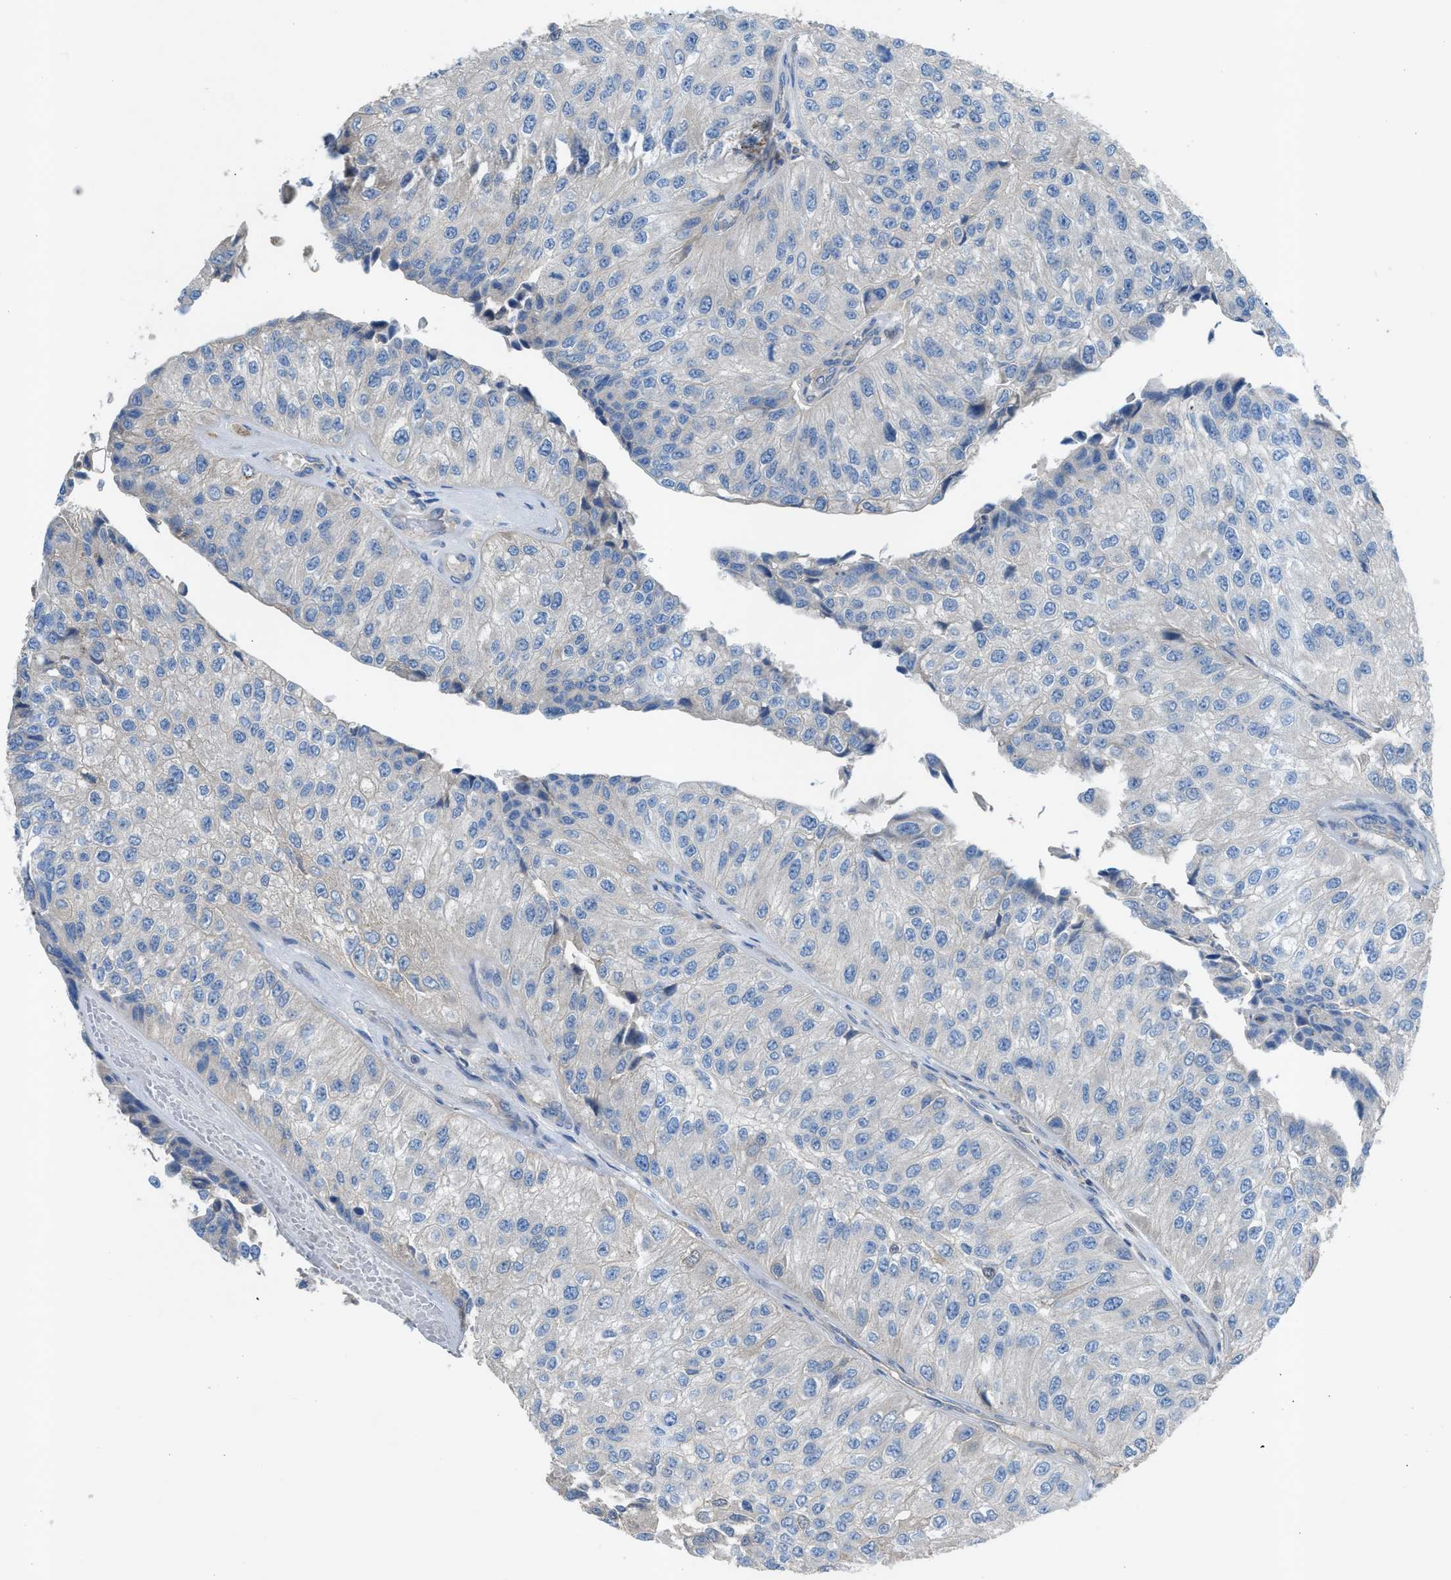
{"staining": {"intensity": "negative", "quantity": "none", "location": "none"}, "tissue": "urothelial cancer", "cell_type": "Tumor cells", "image_type": "cancer", "snomed": [{"axis": "morphology", "description": "Urothelial carcinoma, High grade"}, {"axis": "topography", "description": "Kidney"}, {"axis": "topography", "description": "Urinary bladder"}], "caption": "Protein analysis of high-grade urothelial carcinoma exhibits no significant staining in tumor cells.", "gene": "AOAH", "patient": {"sex": "male", "age": 77}}